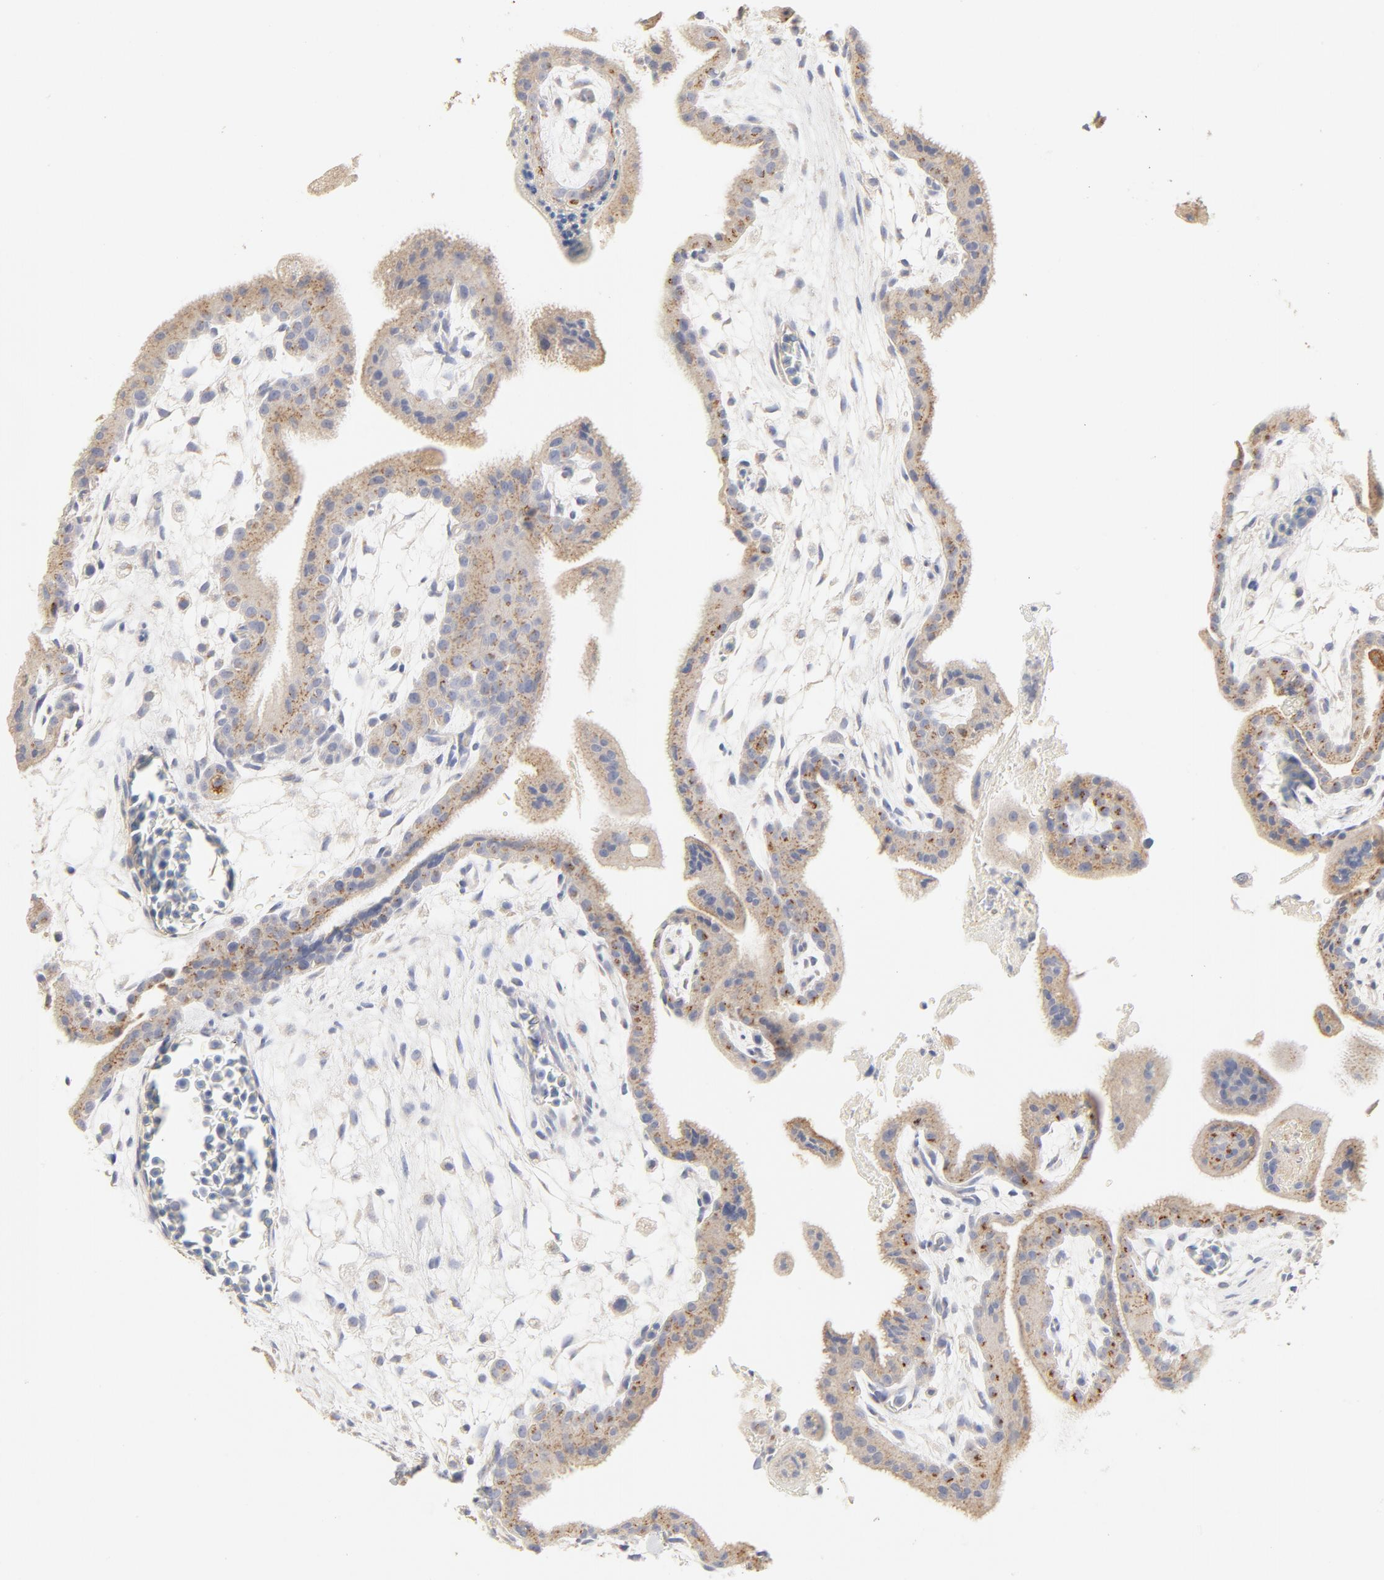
{"staining": {"intensity": "negative", "quantity": "none", "location": "none"}, "tissue": "placenta", "cell_type": "Trophoblastic cells", "image_type": "normal", "snomed": [{"axis": "morphology", "description": "Normal tissue, NOS"}, {"axis": "topography", "description": "Placenta"}], "caption": "Placenta was stained to show a protein in brown. There is no significant positivity in trophoblastic cells. The staining is performed using DAB (3,3'-diaminobenzidine) brown chromogen with nuclei counter-stained in using hematoxylin.", "gene": "FCGBP", "patient": {"sex": "female", "age": 35}}